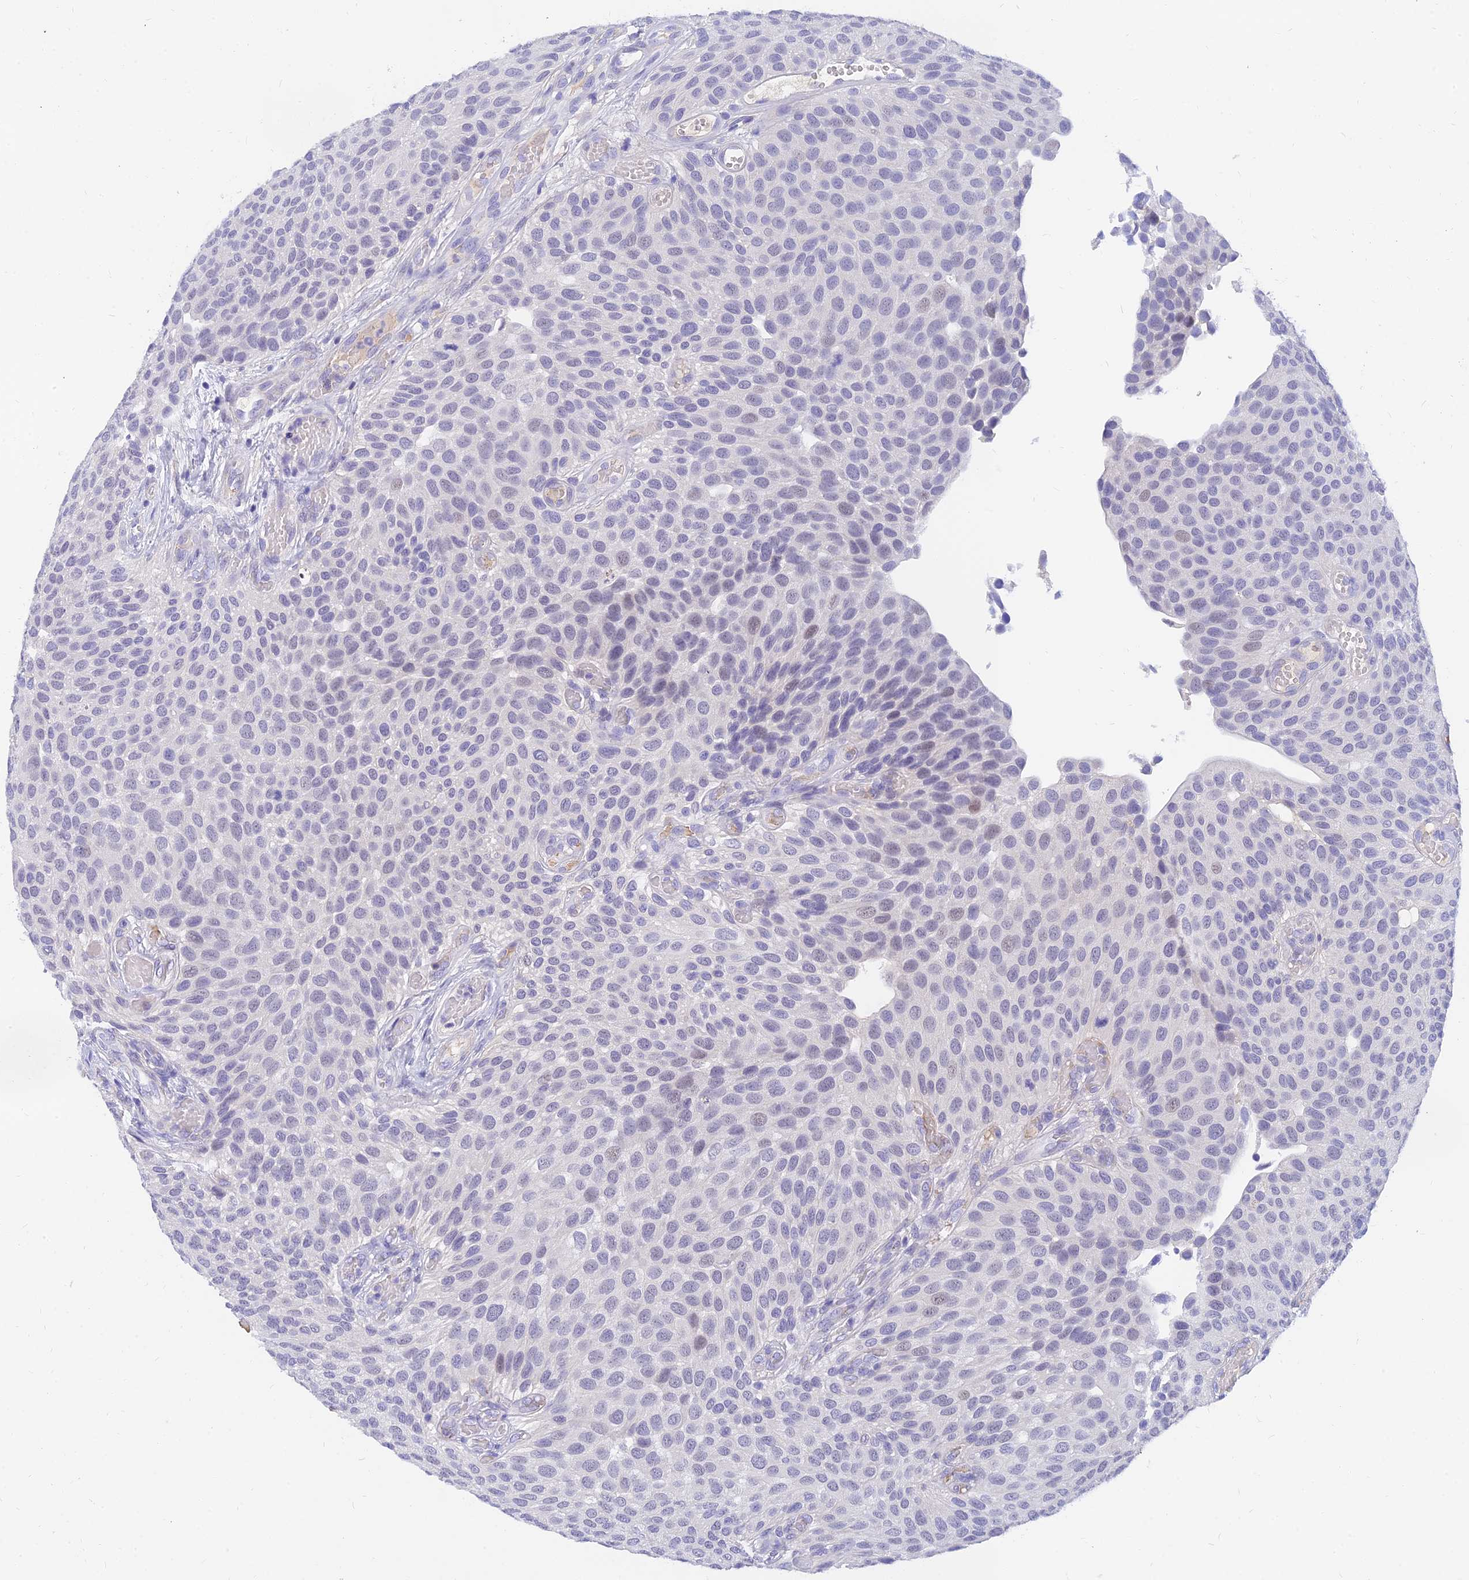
{"staining": {"intensity": "negative", "quantity": "none", "location": "none"}, "tissue": "urothelial cancer", "cell_type": "Tumor cells", "image_type": "cancer", "snomed": [{"axis": "morphology", "description": "Urothelial carcinoma, Low grade"}, {"axis": "topography", "description": "Urinary bladder"}], "caption": "Urothelial carcinoma (low-grade) was stained to show a protein in brown. There is no significant staining in tumor cells. (DAB (3,3'-diaminobenzidine) immunohistochemistry with hematoxylin counter stain).", "gene": "TMEM161B", "patient": {"sex": "male", "age": 89}}